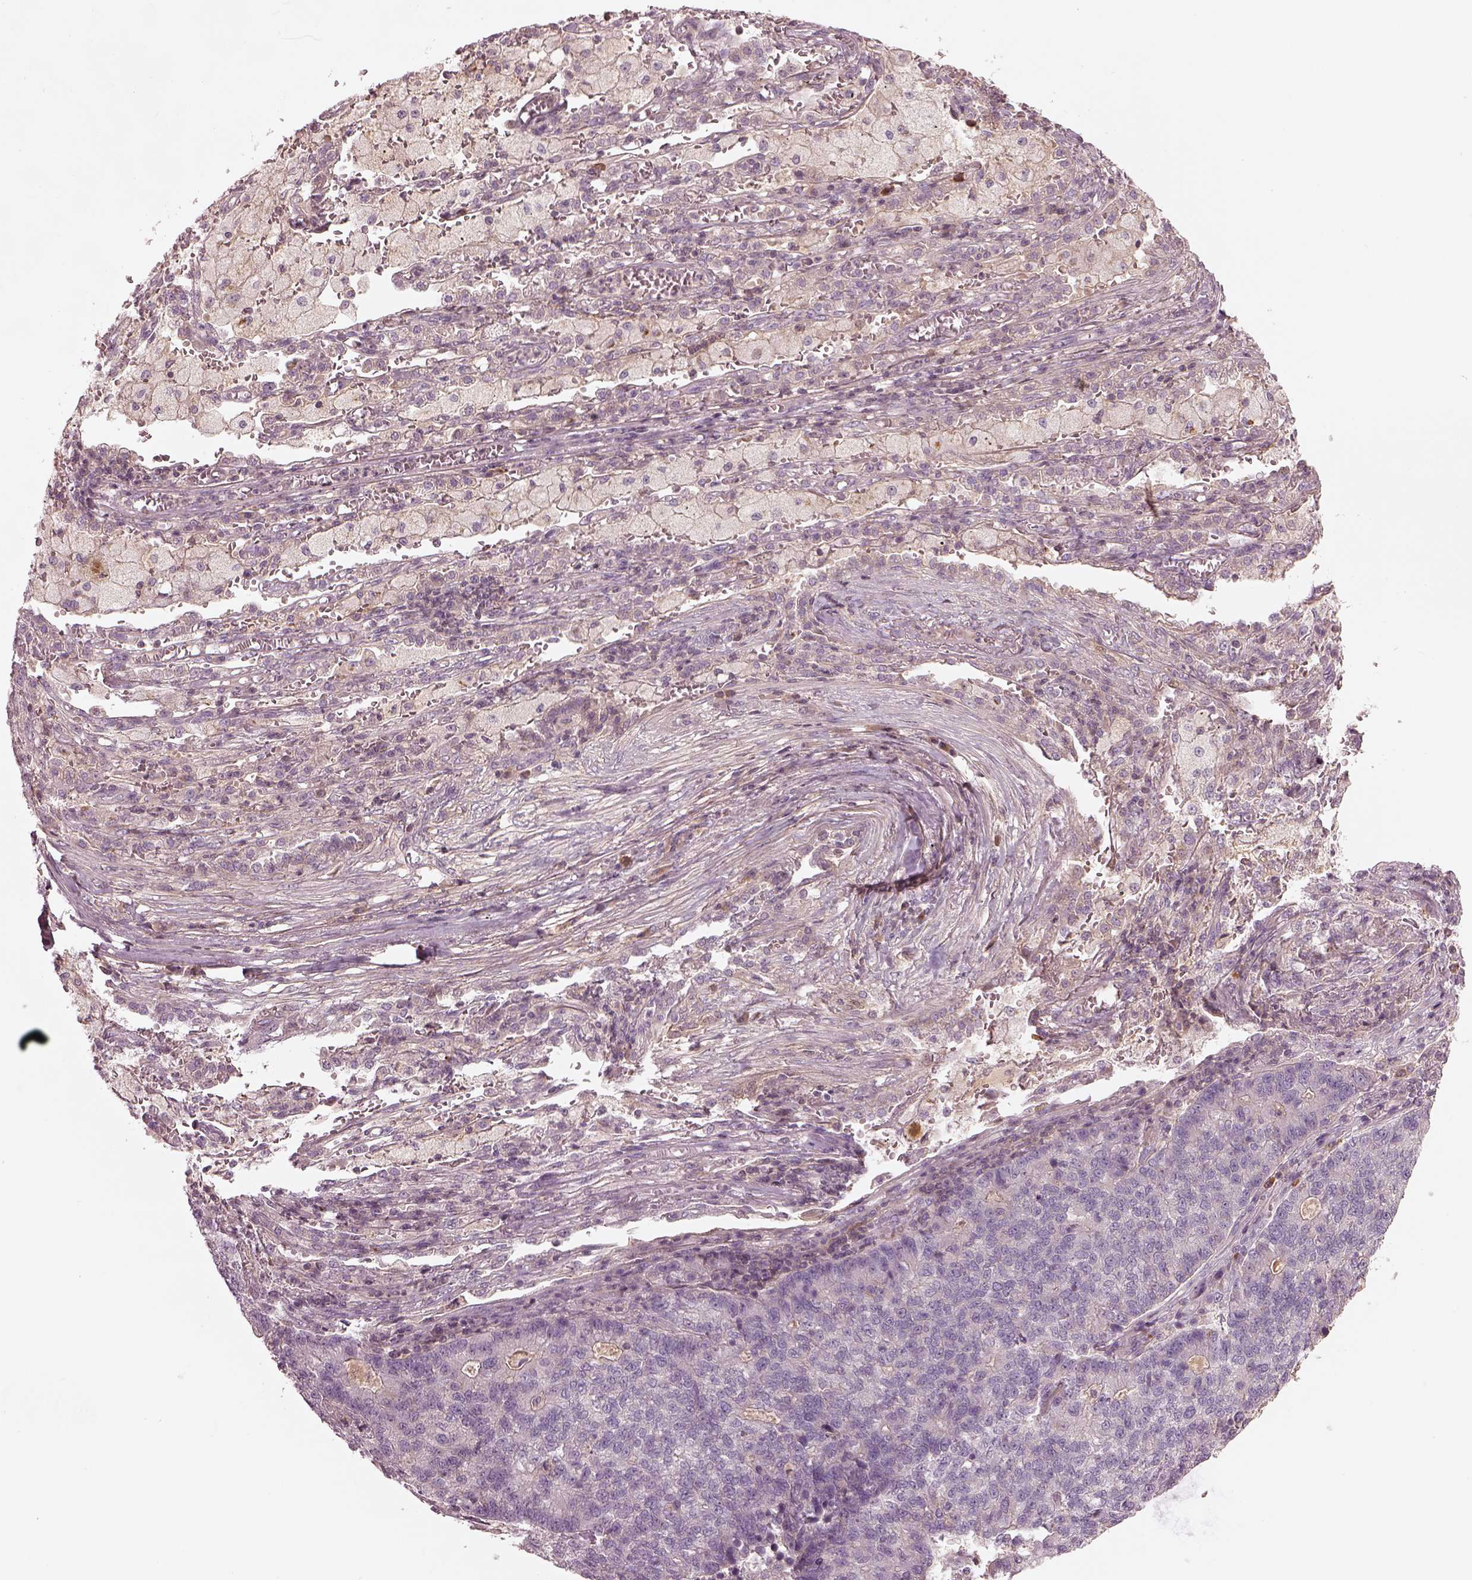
{"staining": {"intensity": "negative", "quantity": "none", "location": "none"}, "tissue": "lung cancer", "cell_type": "Tumor cells", "image_type": "cancer", "snomed": [{"axis": "morphology", "description": "Adenocarcinoma, NOS"}, {"axis": "topography", "description": "Lung"}], "caption": "Human lung adenocarcinoma stained for a protein using immunohistochemistry shows no expression in tumor cells.", "gene": "SDCBP2", "patient": {"sex": "male", "age": 57}}